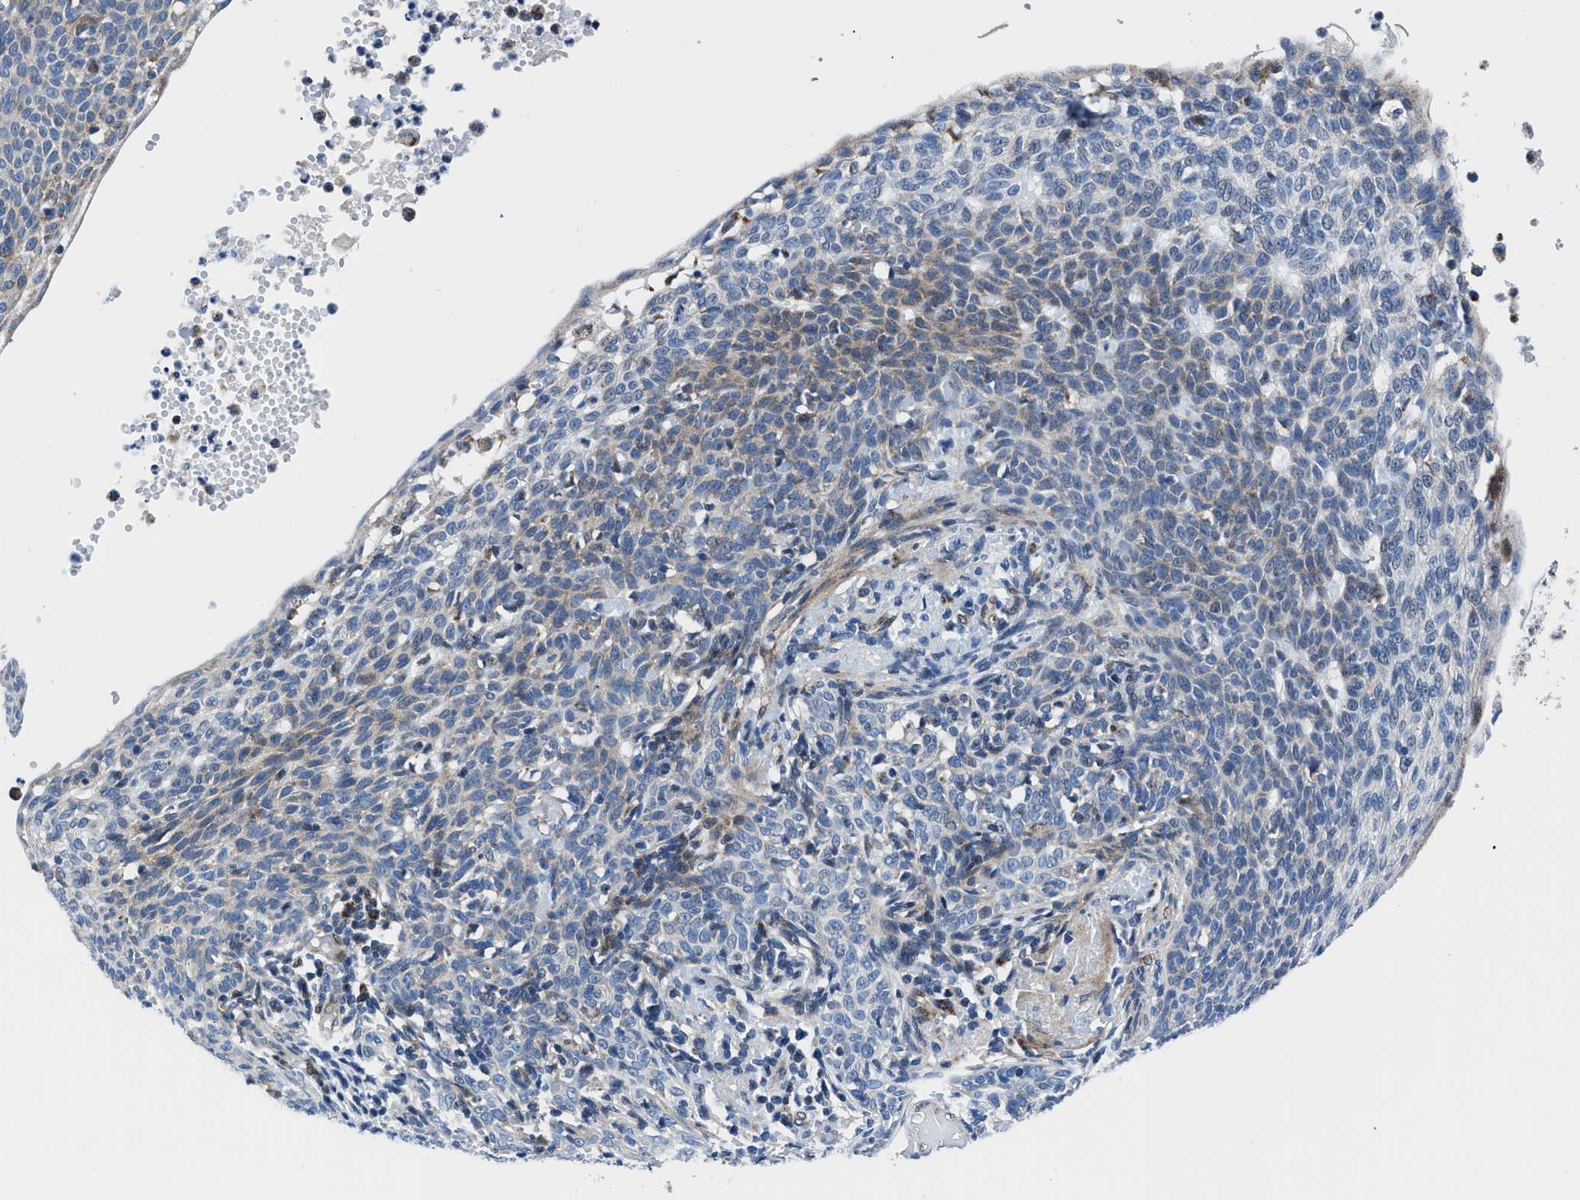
{"staining": {"intensity": "weak", "quantity": "<25%", "location": "cytoplasmic/membranous"}, "tissue": "skin cancer", "cell_type": "Tumor cells", "image_type": "cancer", "snomed": [{"axis": "morphology", "description": "Normal tissue, NOS"}, {"axis": "morphology", "description": "Basal cell carcinoma"}, {"axis": "topography", "description": "Skin"}], "caption": "DAB (3,3'-diaminobenzidine) immunohistochemical staining of human skin cancer (basal cell carcinoma) demonstrates no significant positivity in tumor cells.", "gene": "LMO2", "patient": {"sex": "male", "age": 87}}